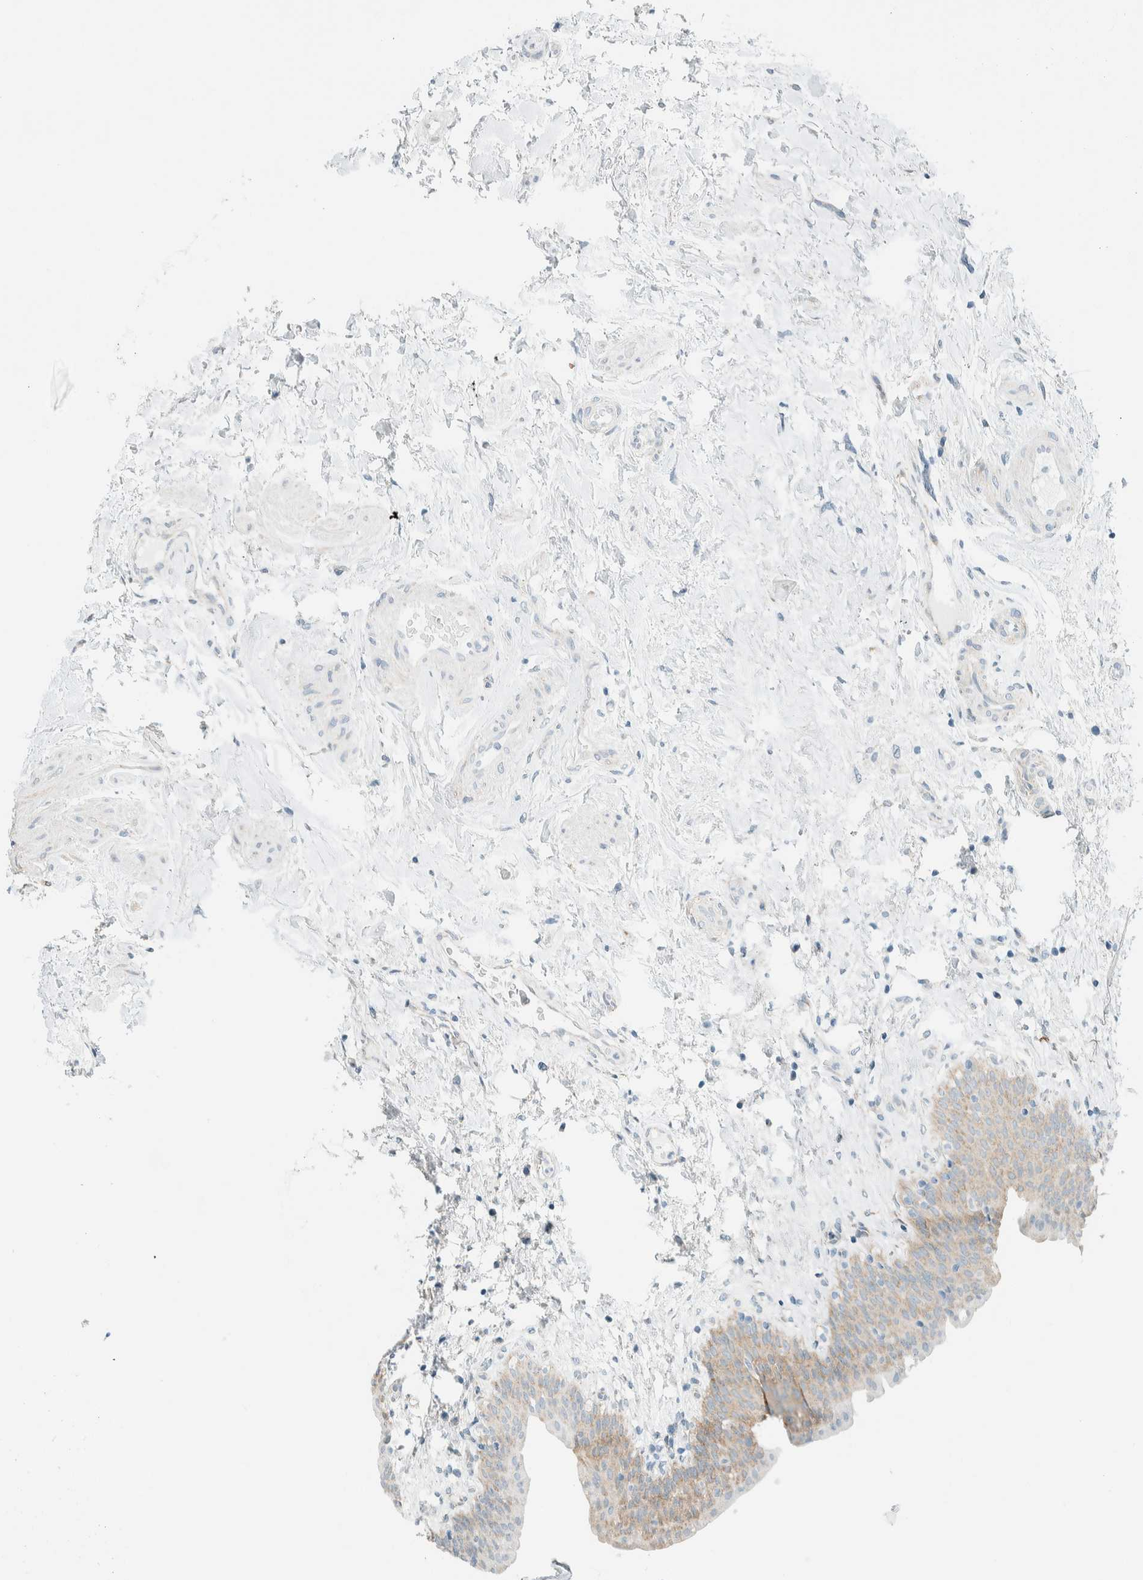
{"staining": {"intensity": "weak", "quantity": ">75%", "location": "cytoplasmic/membranous"}, "tissue": "urinary bladder", "cell_type": "Urothelial cells", "image_type": "normal", "snomed": [{"axis": "morphology", "description": "Normal tissue, NOS"}, {"axis": "topography", "description": "Urinary bladder"}], "caption": "This micrograph shows unremarkable urinary bladder stained with IHC to label a protein in brown. The cytoplasmic/membranous of urothelial cells show weak positivity for the protein. Nuclei are counter-stained blue.", "gene": "ALDH7A1", "patient": {"sex": "male", "age": 83}}